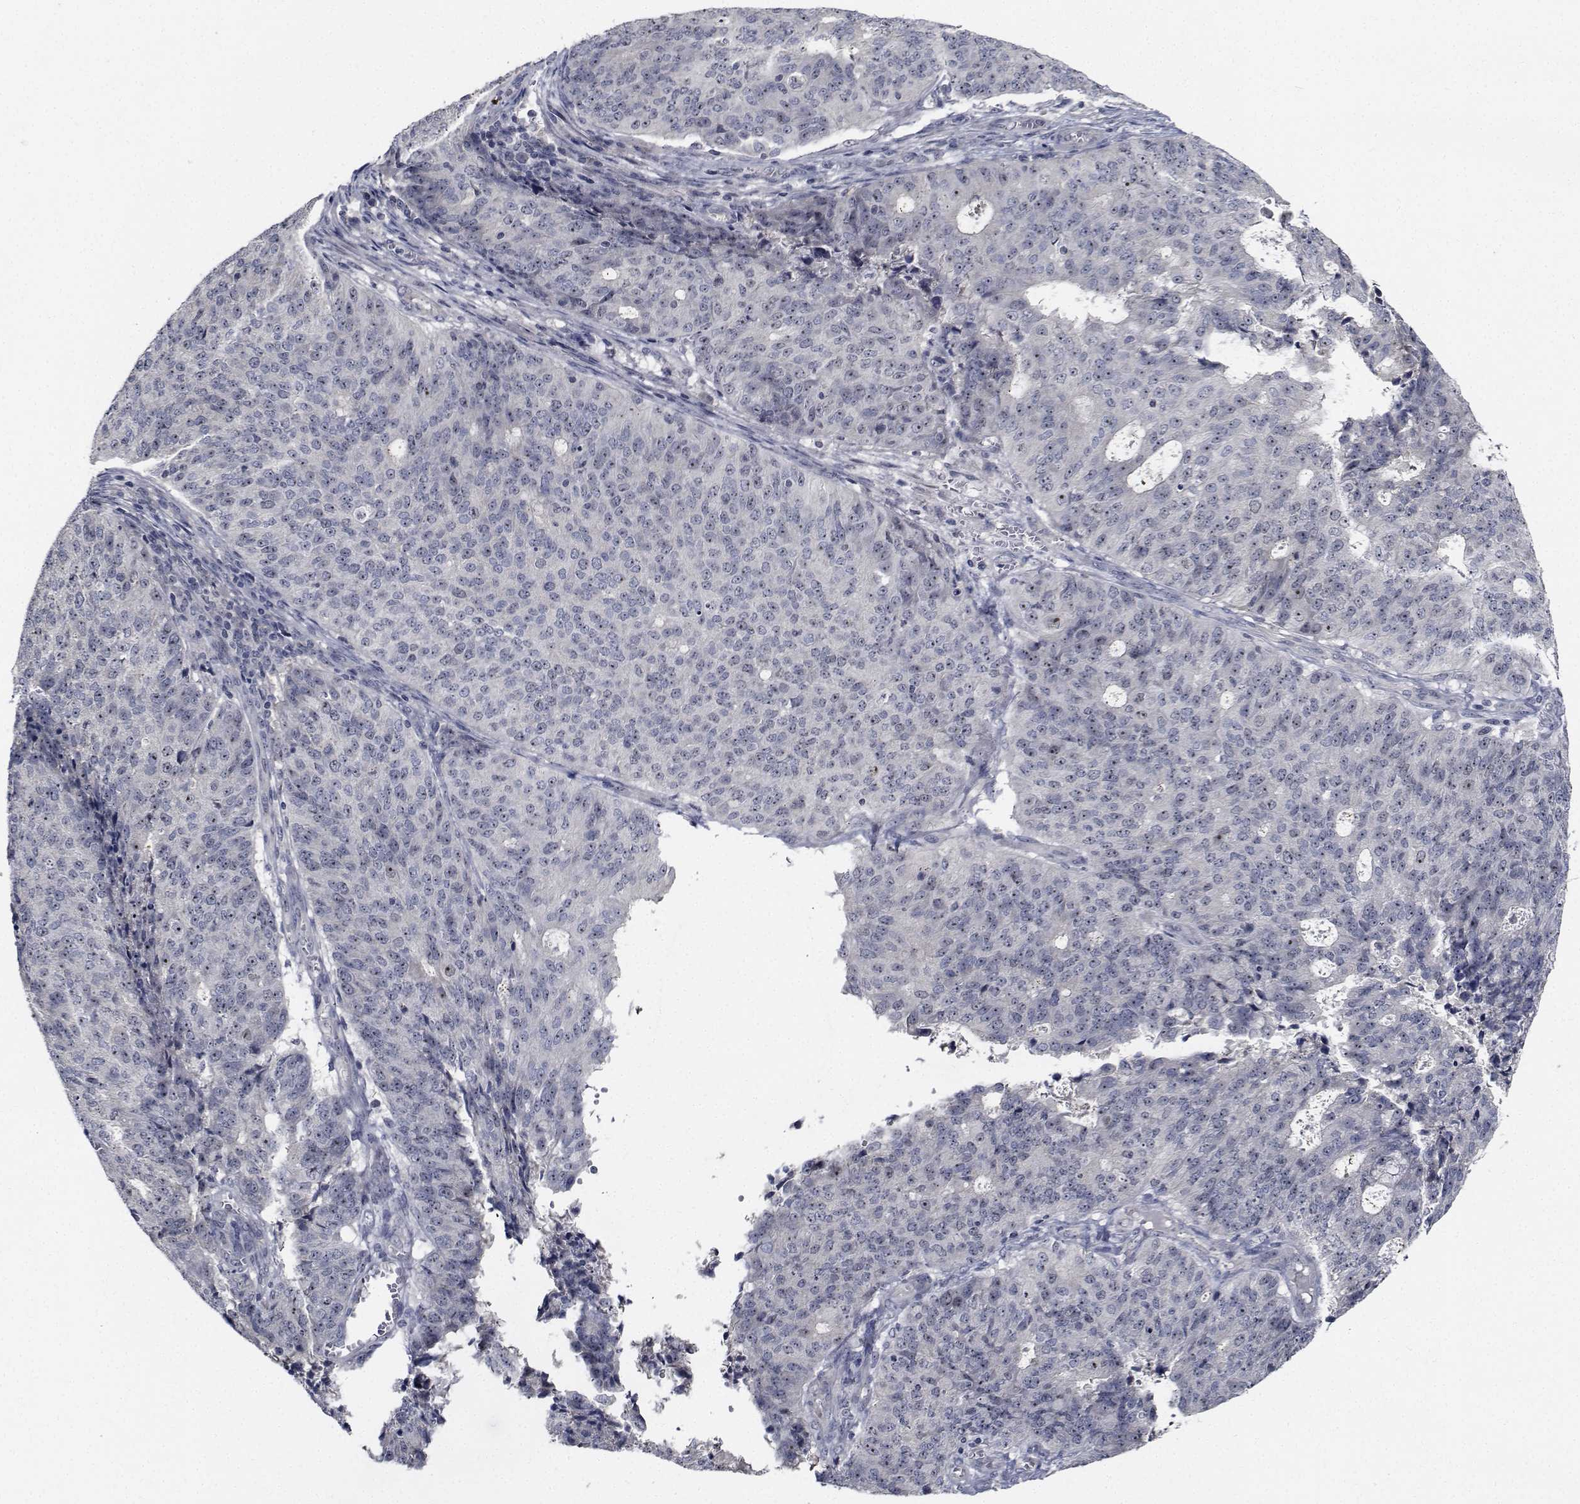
{"staining": {"intensity": "negative", "quantity": "none", "location": "none"}, "tissue": "endometrial cancer", "cell_type": "Tumor cells", "image_type": "cancer", "snomed": [{"axis": "morphology", "description": "Adenocarcinoma, NOS"}, {"axis": "topography", "description": "Endometrium"}], "caption": "A high-resolution micrograph shows immunohistochemistry staining of endometrial cancer (adenocarcinoma), which demonstrates no significant expression in tumor cells.", "gene": "NVL", "patient": {"sex": "female", "age": 82}}